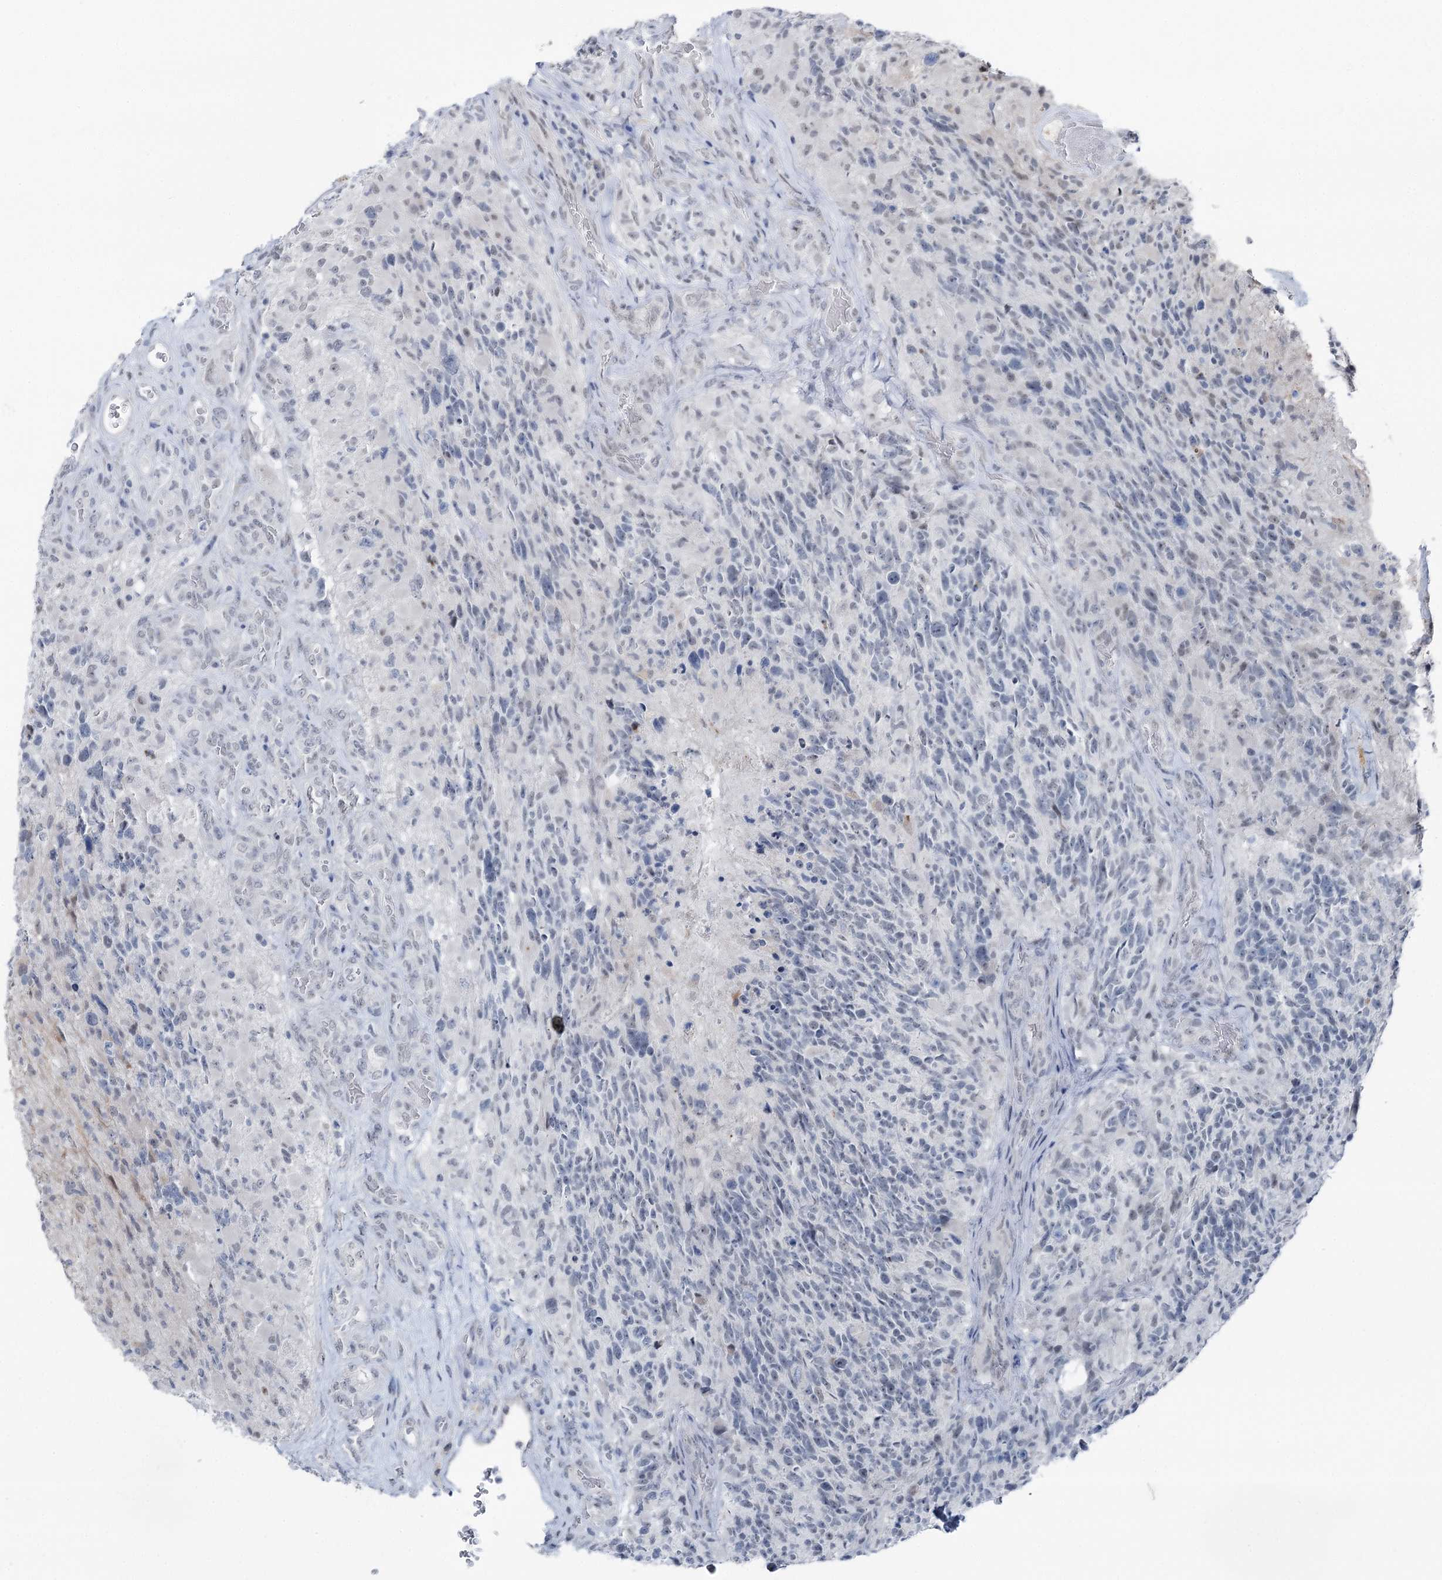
{"staining": {"intensity": "negative", "quantity": "none", "location": "none"}, "tissue": "glioma", "cell_type": "Tumor cells", "image_type": "cancer", "snomed": [{"axis": "morphology", "description": "Glioma, malignant, High grade"}, {"axis": "topography", "description": "Brain"}], "caption": "There is no significant positivity in tumor cells of malignant high-grade glioma.", "gene": "STEEP1", "patient": {"sex": "male", "age": 76}}